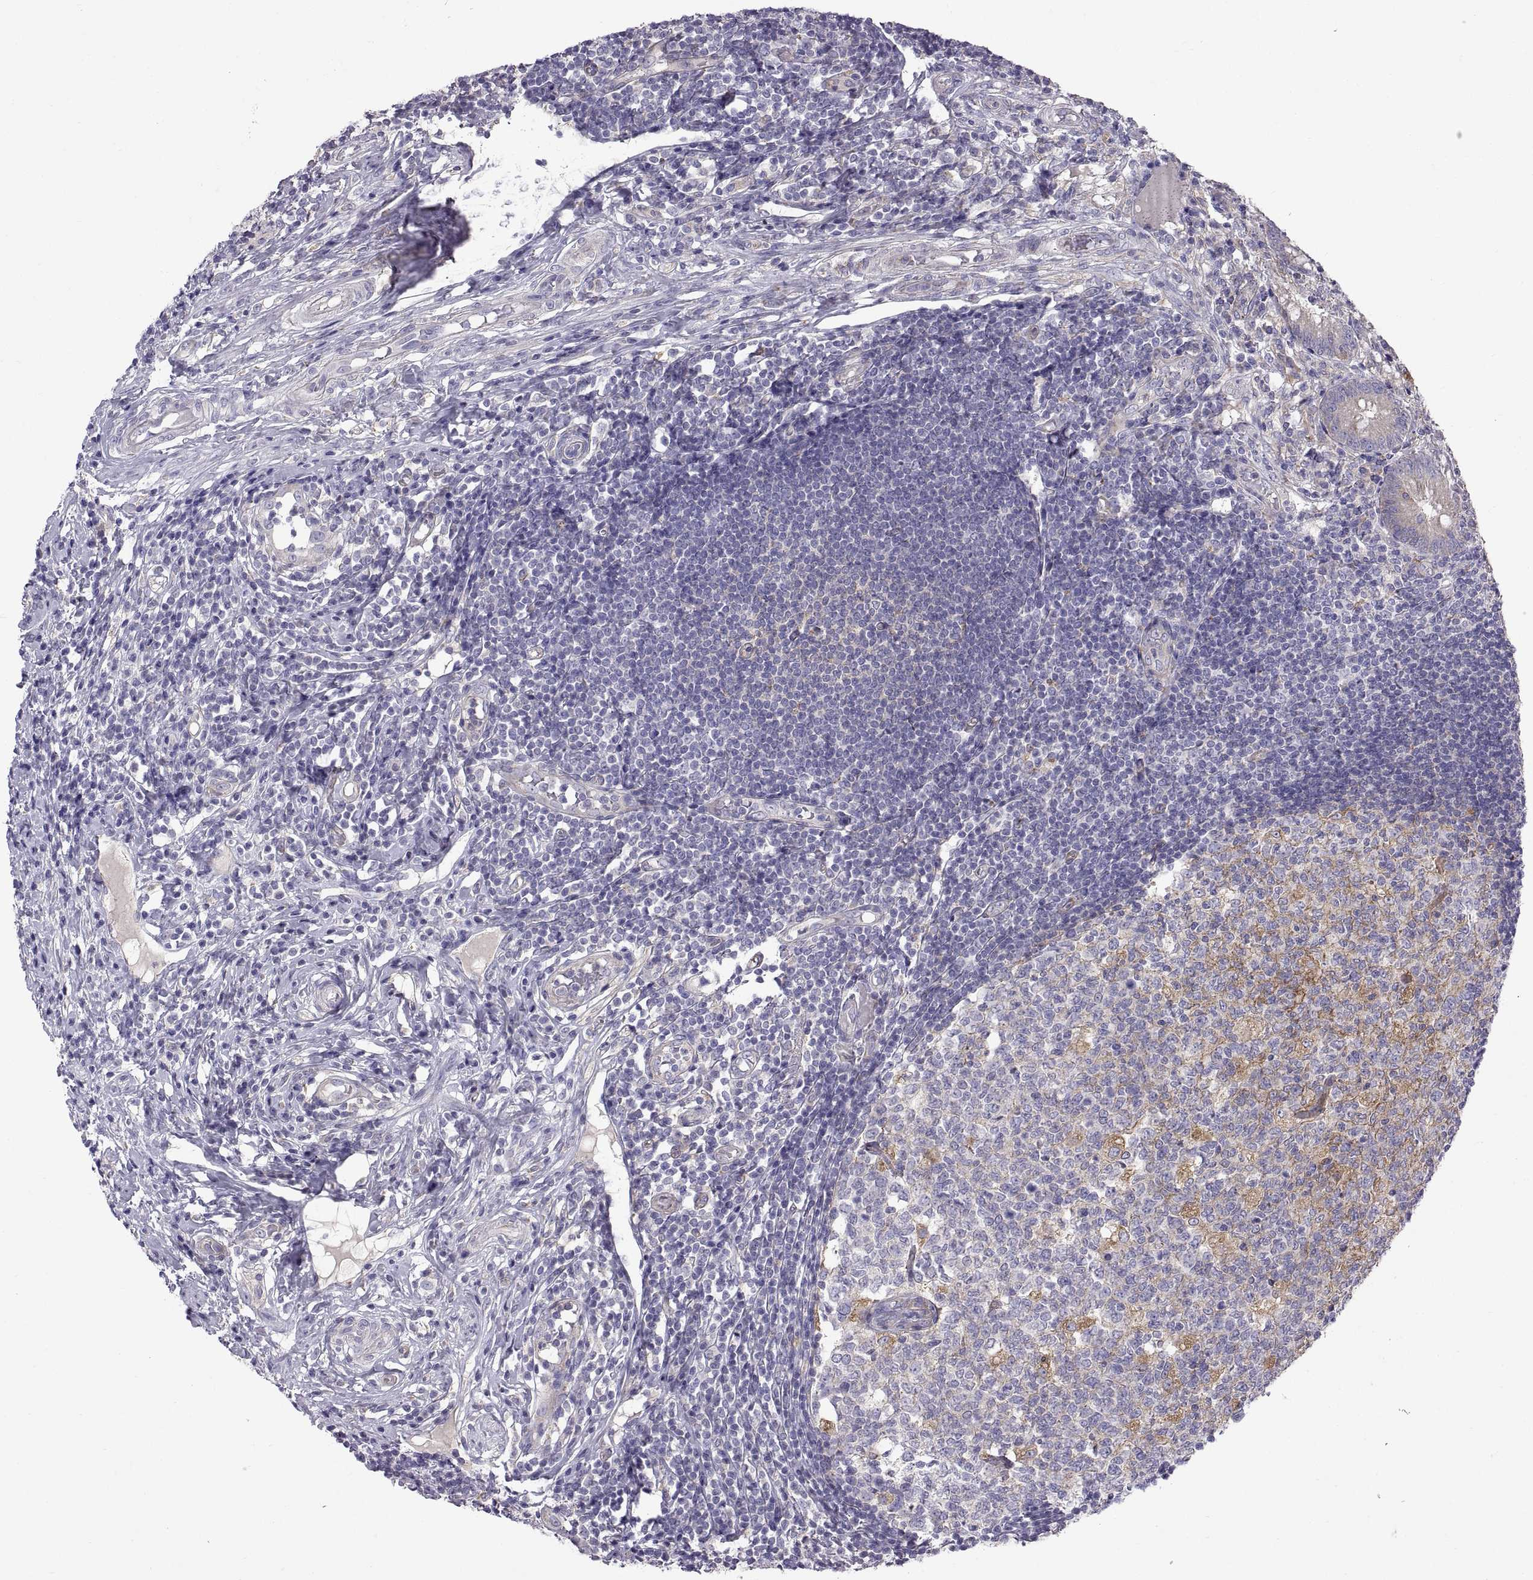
{"staining": {"intensity": "strong", "quantity": "25%-75%", "location": "cytoplasmic/membranous"}, "tissue": "appendix", "cell_type": "Glandular cells", "image_type": "normal", "snomed": [{"axis": "morphology", "description": "Normal tissue, NOS"}, {"axis": "morphology", "description": "Inflammation, NOS"}, {"axis": "topography", "description": "Appendix"}], "caption": "Immunohistochemical staining of benign human appendix displays high levels of strong cytoplasmic/membranous staining in approximately 25%-75% of glandular cells. The staining was performed using DAB to visualize the protein expression in brown, while the nuclei were stained in blue with hematoxylin (Magnification: 20x).", "gene": "ARSL", "patient": {"sex": "male", "age": 16}}